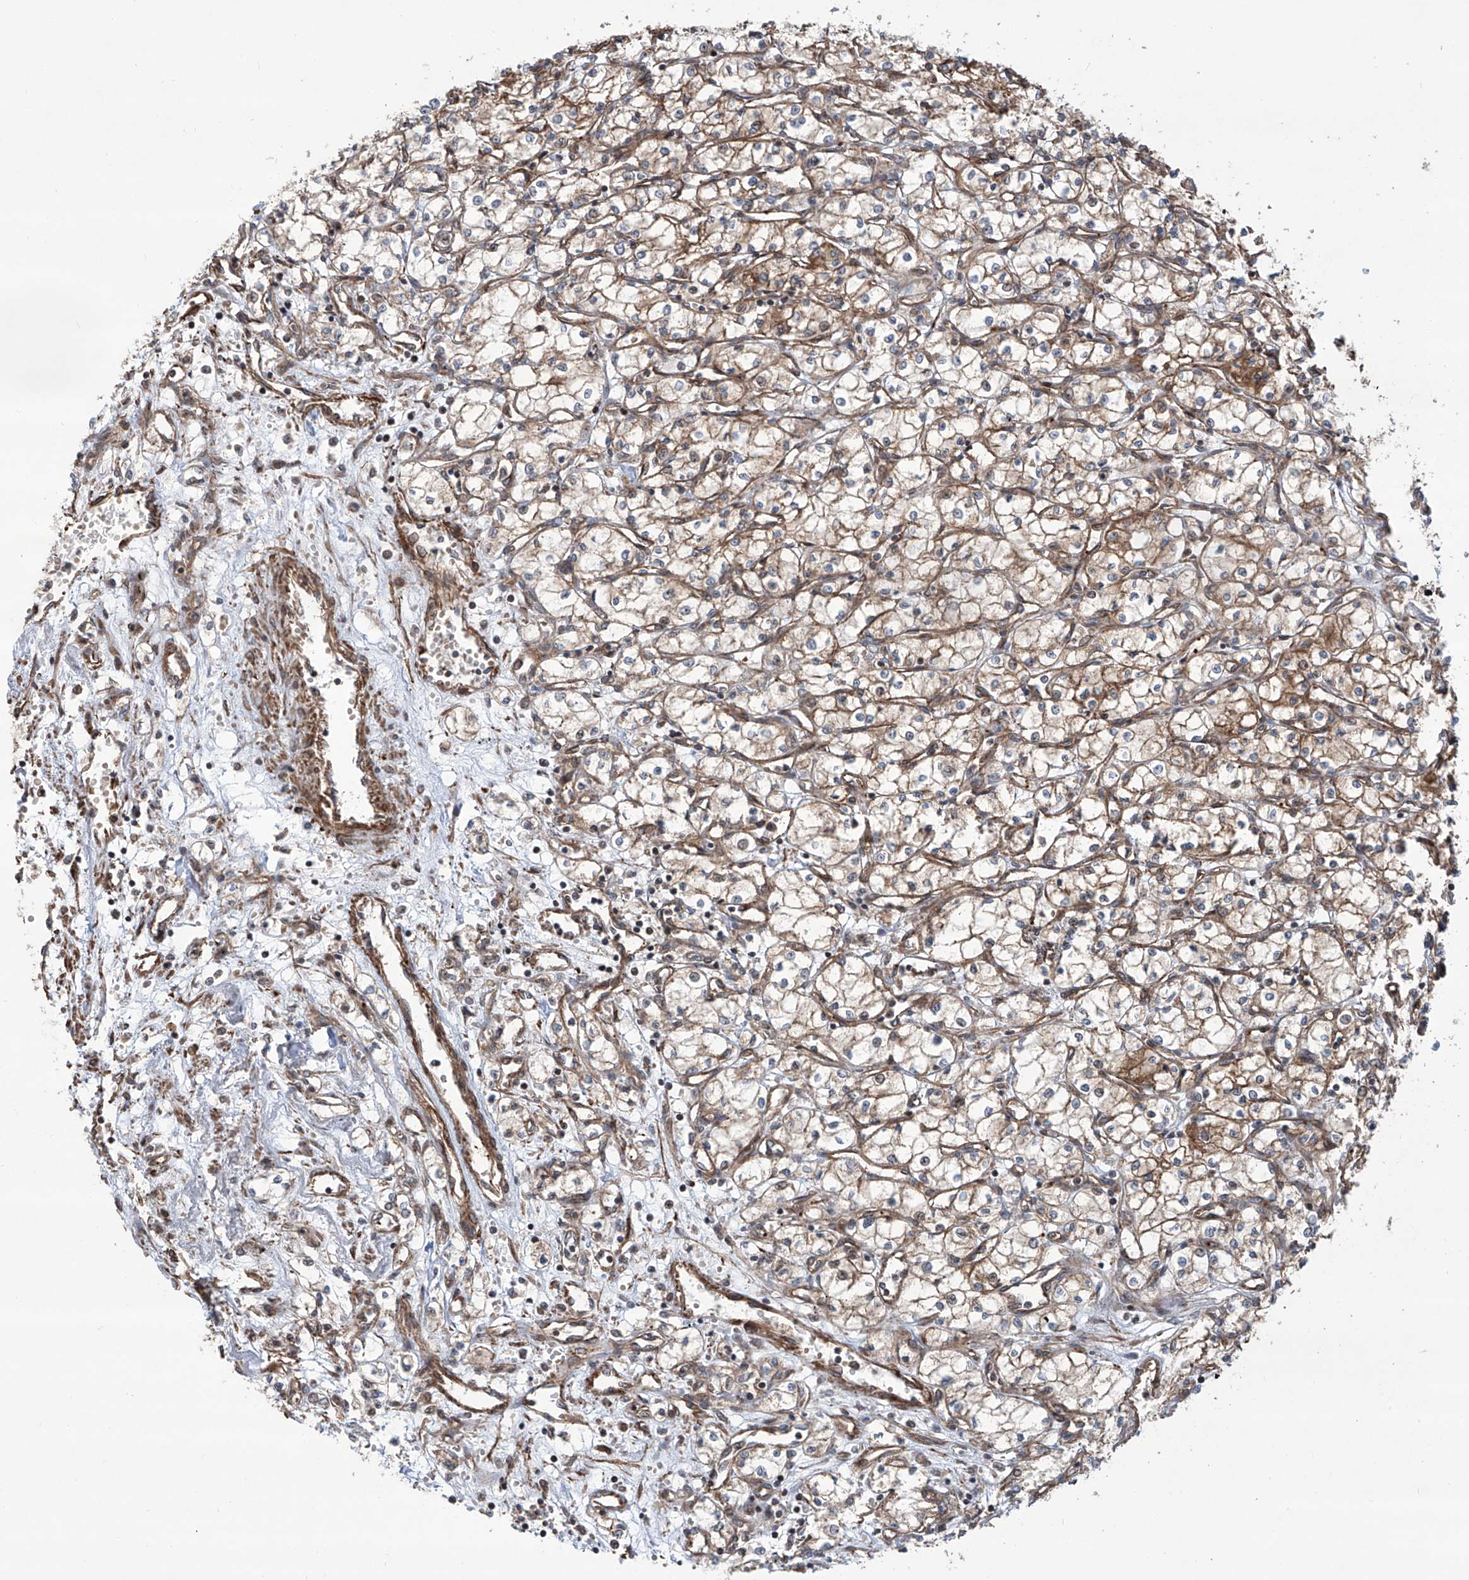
{"staining": {"intensity": "moderate", "quantity": "25%-75%", "location": "cytoplasmic/membranous"}, "tissue": "renal cancer", "cell_type": "Tumor cells", "image_type": "cancer", "snomed": [{"axis": "morphology", "description": "Adenocarcinoma, NOS"}, {"axis": "topography", "description": "Kidney"}], "caption": "Human renal cancer (adenocarcinoma) stained with a brown dye displays moderate cytoplasmic/membranous positive positivity in about 25%-75% of tumor cells.", "gene": "APAF1", "patient": {"sex": "male", "age": 59}}